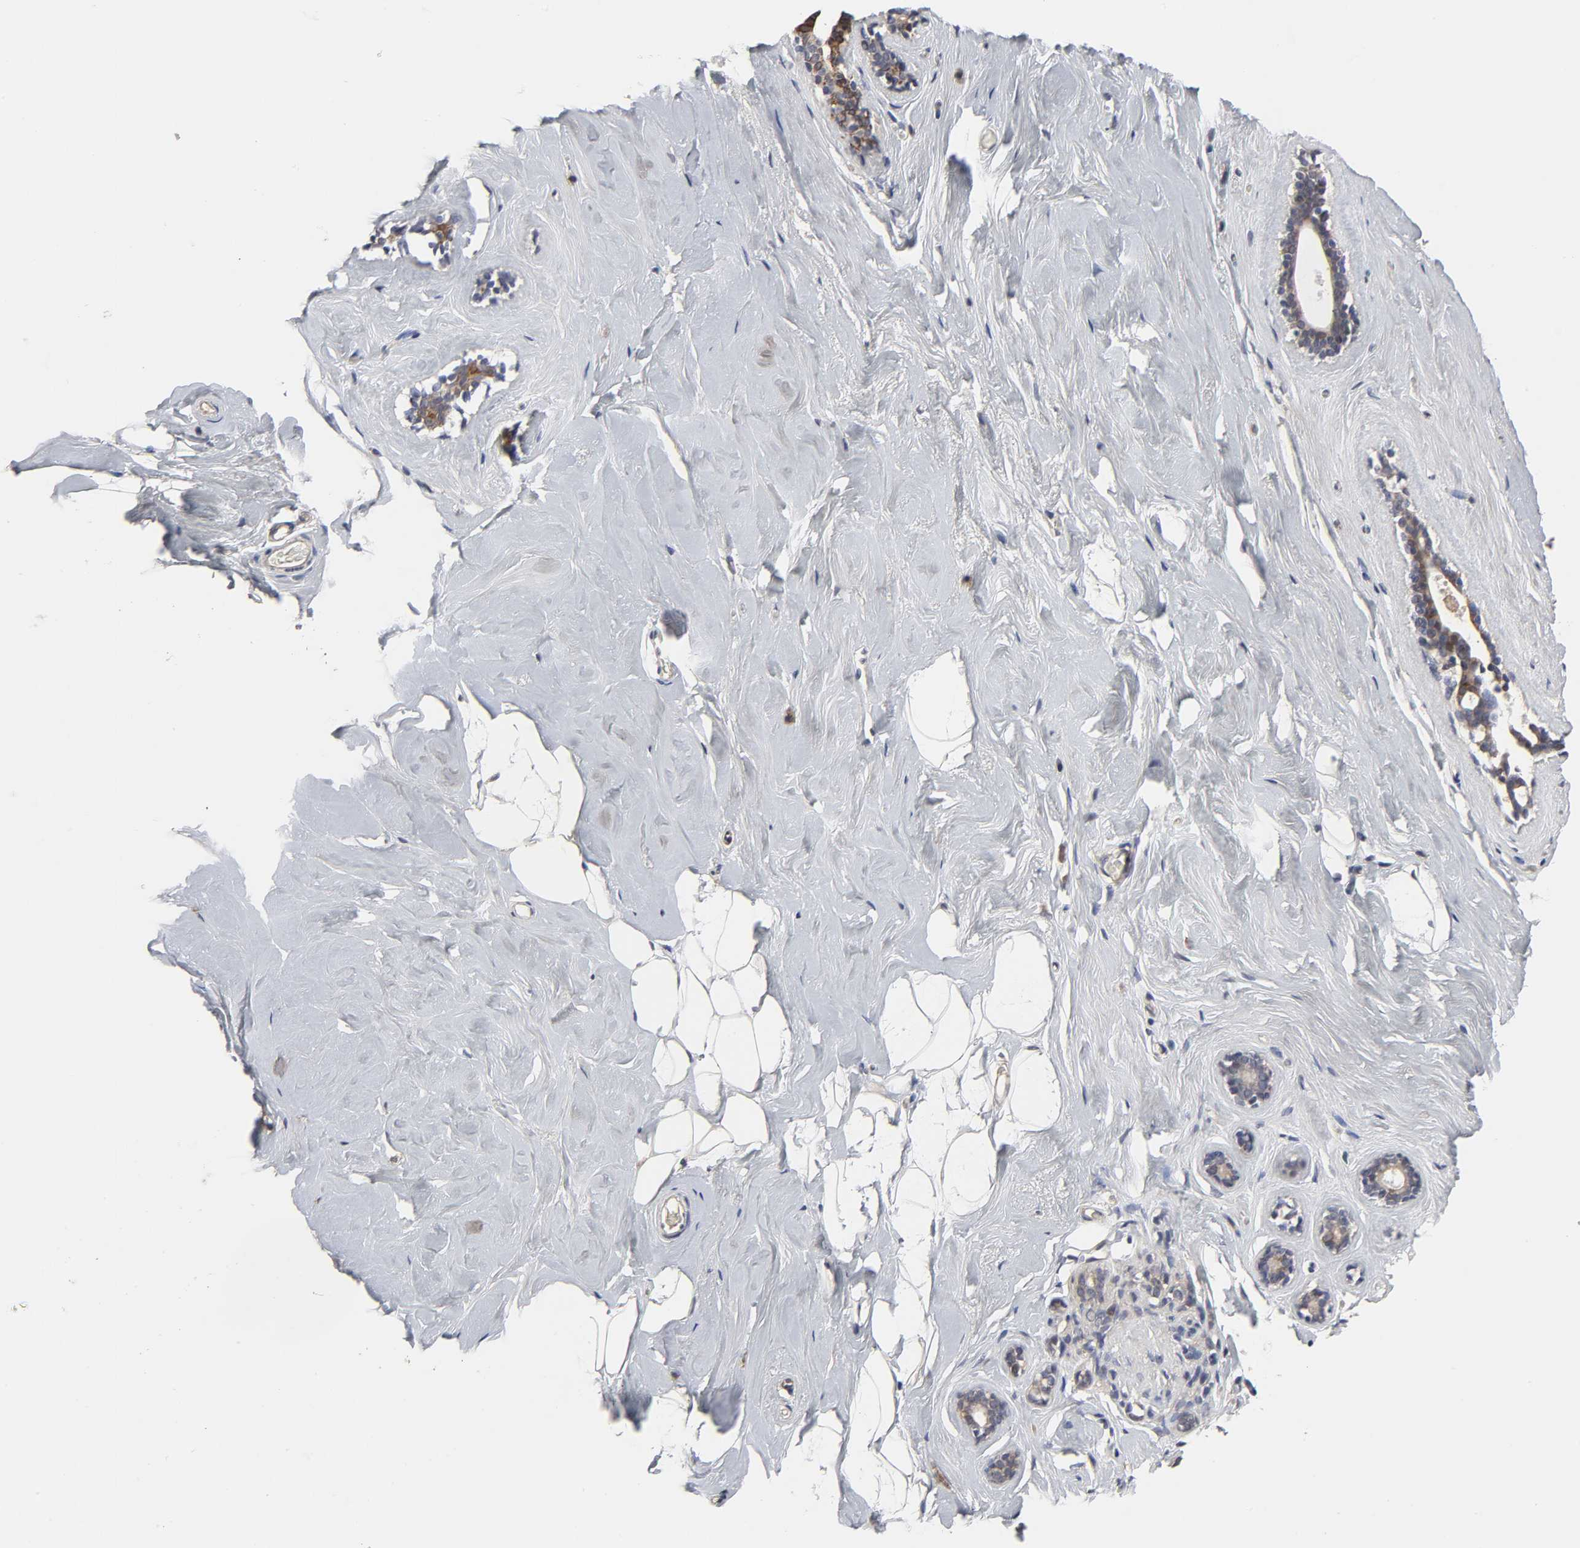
{"staining": {"intensity": "negative", "quantity": "none", "location": "none"}, "tissue": "breast", "cell_type": "Adipocytes", "image_type": "normal", "snomed": [{"axis": "morphology", "description": "Normal tissue, NOS"}, {"axis": "topography", "description": "Breast"}], "caption": "Immunohistochemistry of normal breast displays no staining in adipocytes. (DAB immunohistochemistry with hematoxylin counter stain).", "gene": "HNF4A", "patient": {"sex": "female", "age": 75}}